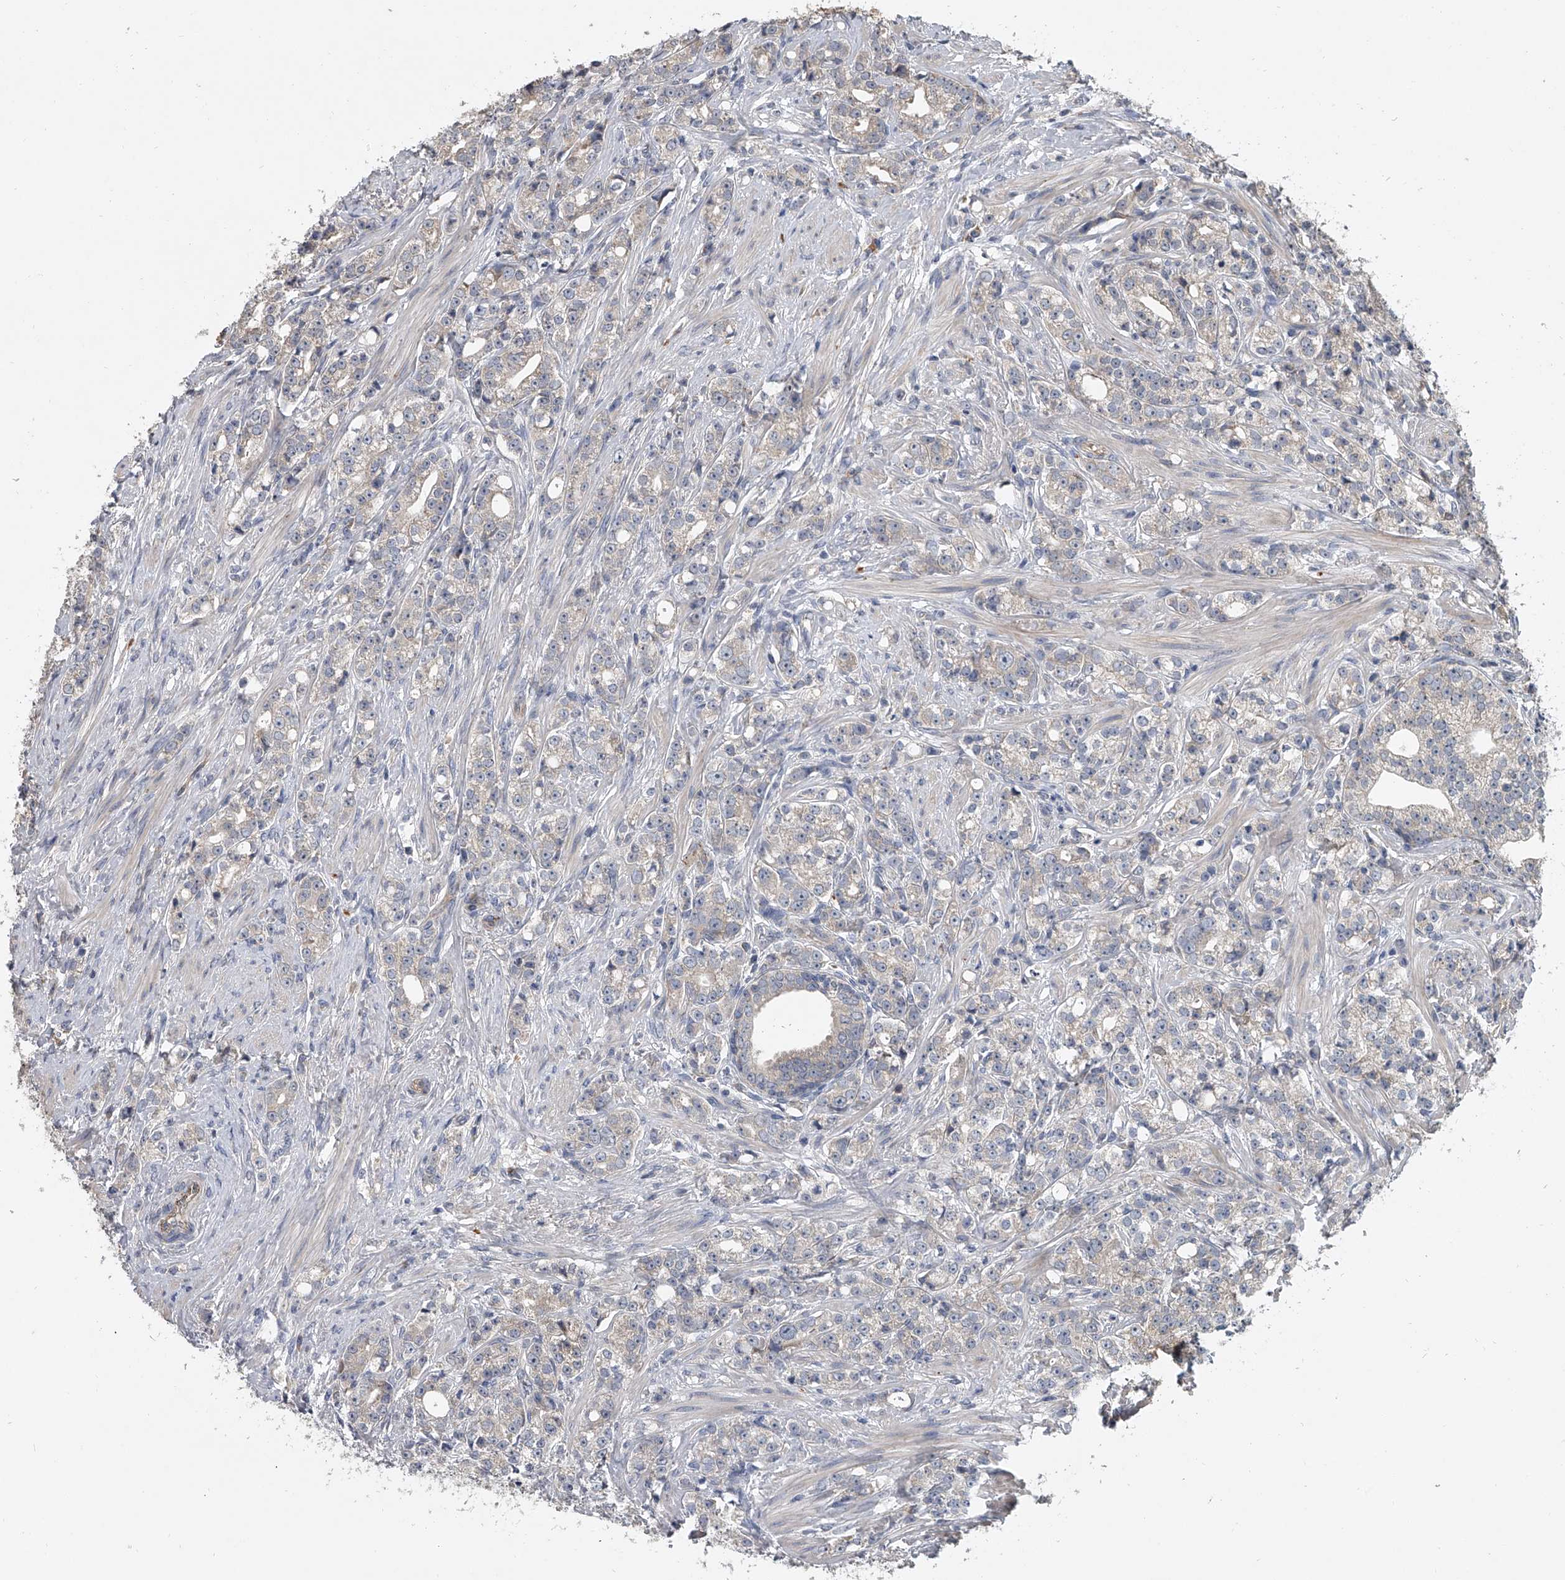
{"staining": {"intensity": "negative", "quantity": "none", "location": "none"}, "tissue": "prostate cancer", "cell_type": "Tumor cells", "image_type": "cancer", "snomed": [{"axis": "morphology", "description": "Adenocarcinoma, High grade"}, {"axis": "topography", "description": "Prostate"}], "caption": "A micrograph of human adenocarcinoma (high-grade) (prostate) is negative for staining in tumor cells.", "gene": "DOCK9", "patient": {"sex": "male", "age": 69}}